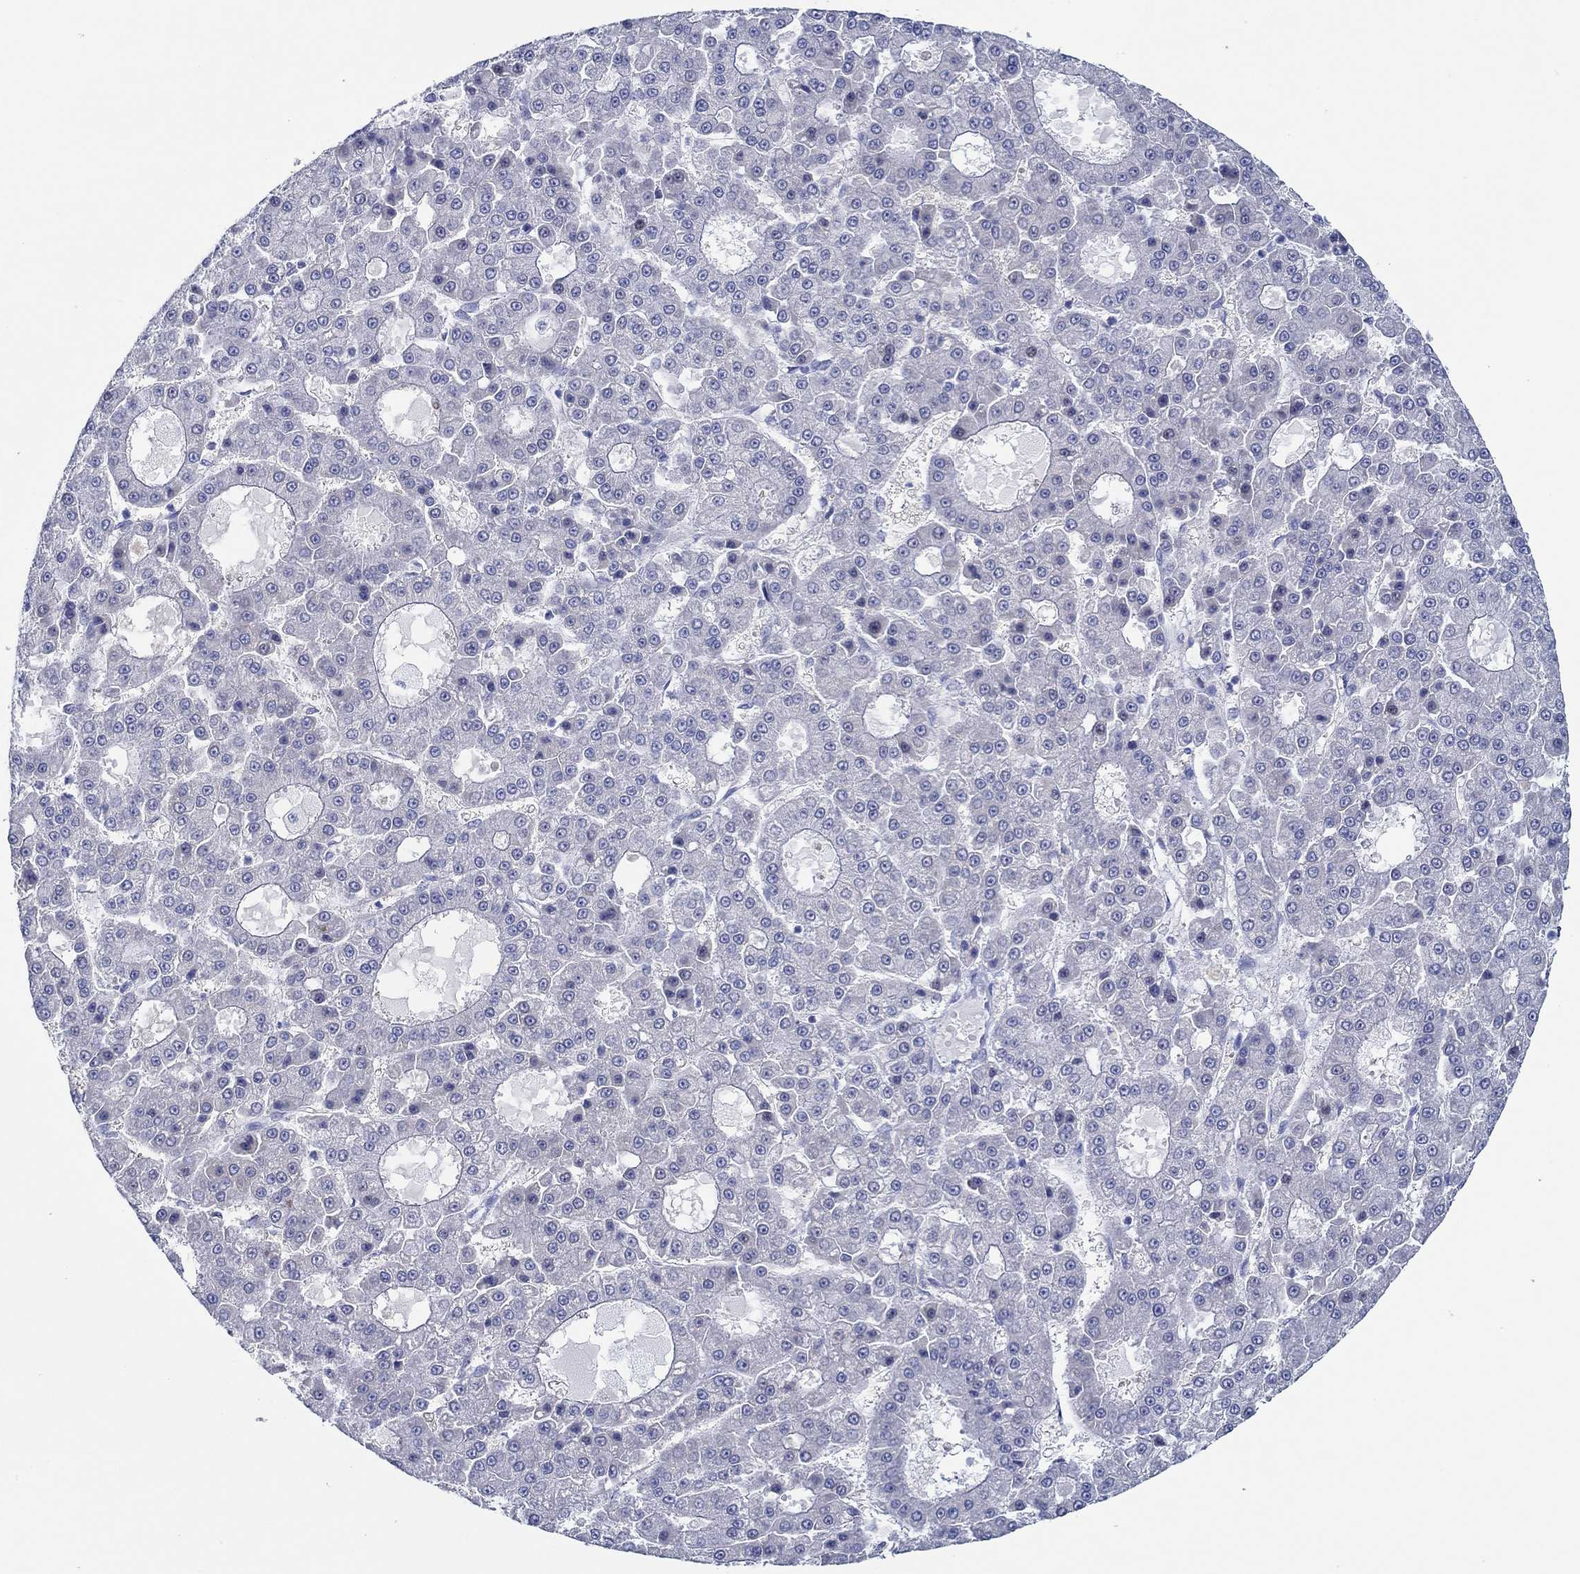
{"staining": {"intensity": "negative", "quantity": "none", "location": "none"}, "tissue": "liver cancer", "cell_type": "Tumor cells", "image_type": "cancer", "snomed": [{"axis": "morphology", "description": "Carcinoma, Hepatocellular, NOS"}, {"axis": "topography", "description": "Liver"}], "caption": "An IHC micrograph of liver cancer is shown. There is no staining in tumor cells of liver cancer. (DAB immunohistochemistry visualized using brightfield microscopy, high magnification).", "gene": "IGFBP6", "patient": {"sex": "male", "age": 70}}